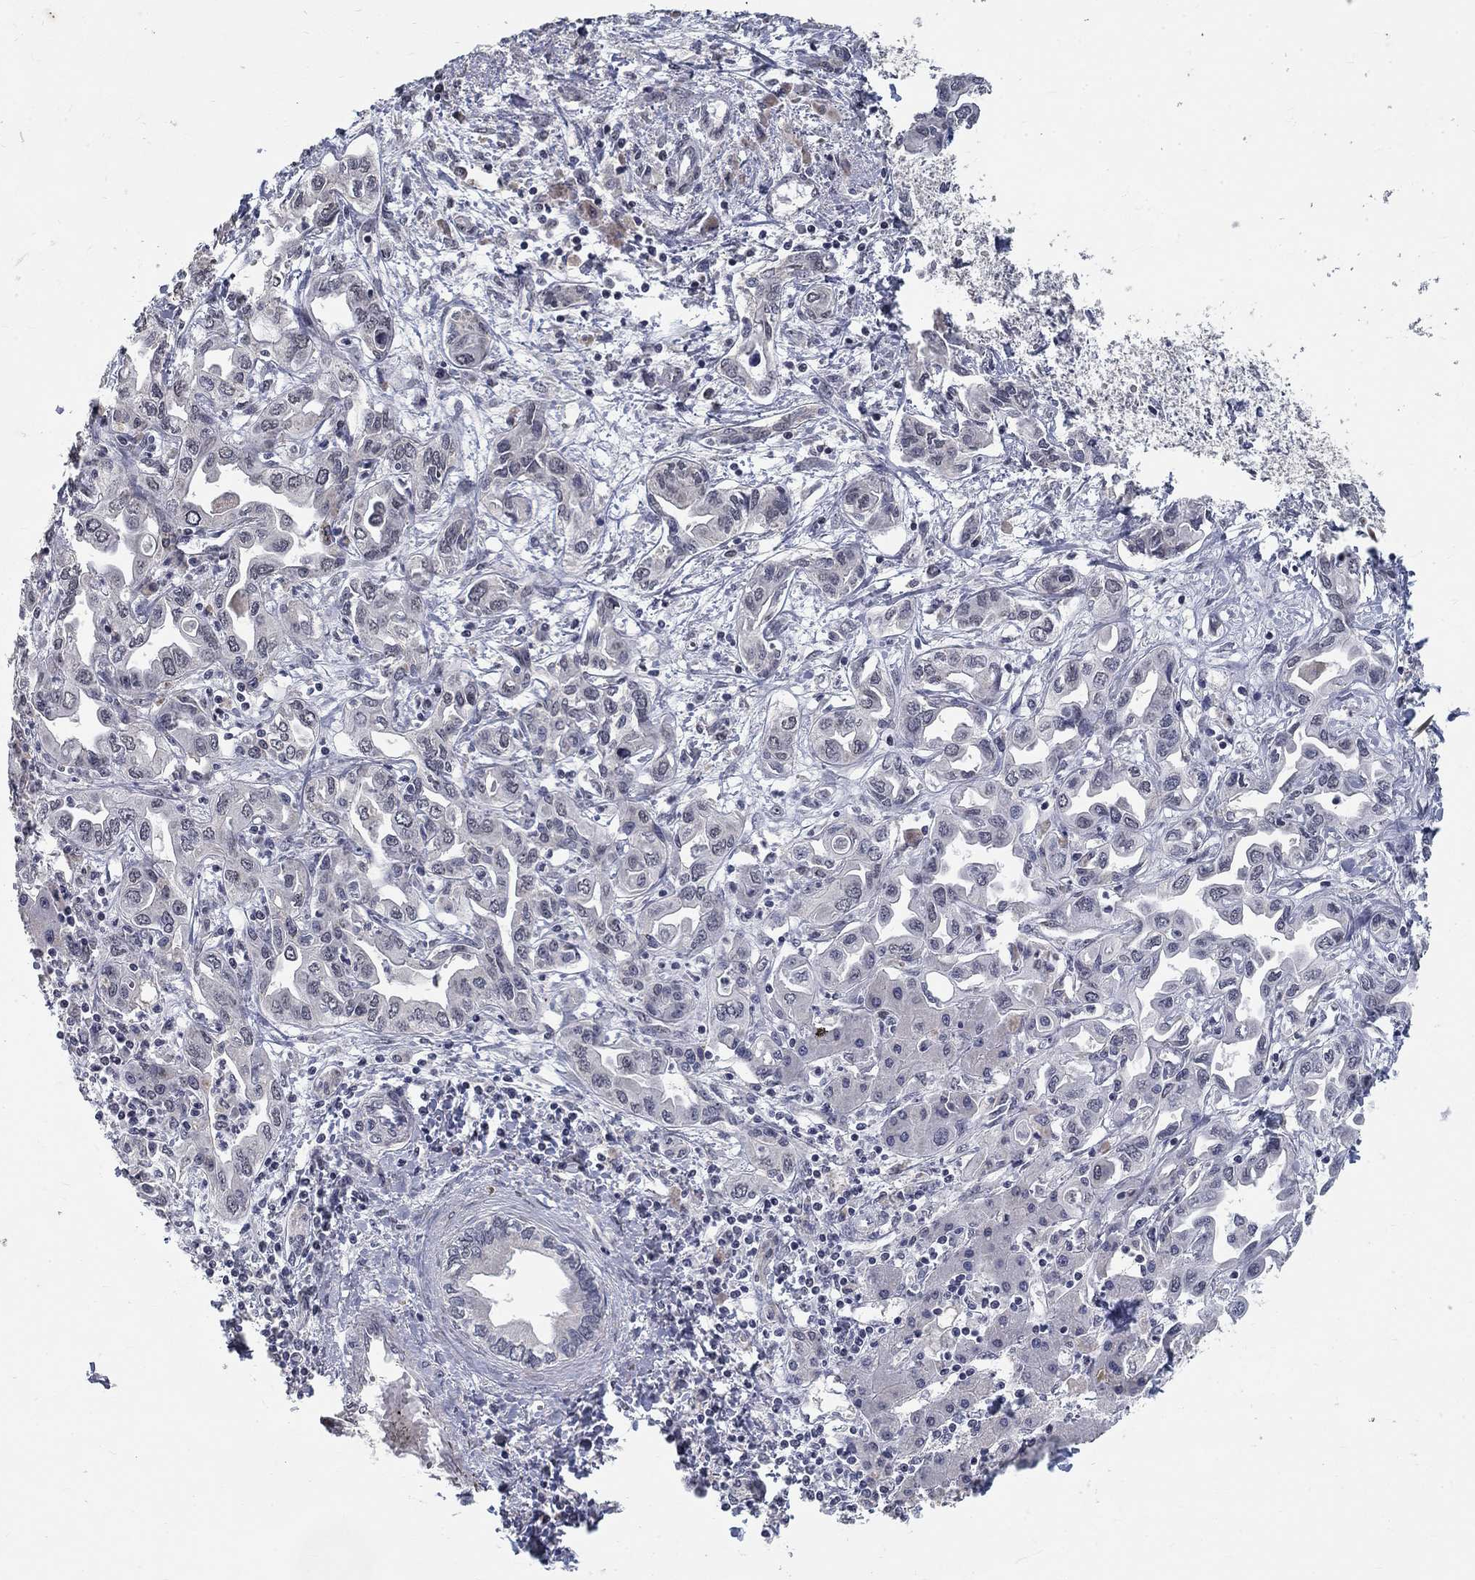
{"staining": {"intensity": "negative", "quantity": "none", "location": "none"}, "tissue": "liver cancer", "cell_type": "Tumor cells", "image_type": "cancer", "snomed": [{"axis": "morphology", "description": "Cholangiocarcinoma"}, {"axis": "topography", "description": "Liver"}], "caption": "High power microscopy histopathology image of an immunohistochemistry micrograph of liver cancer (cholangiocarcinoma), revealing no significant staining in tumor cells. (DAB (3,3'-diaminobenzidine) IHC, high magnification).", "gene": "SPATA33", "patient": {"sex": "female", "age": 64}}